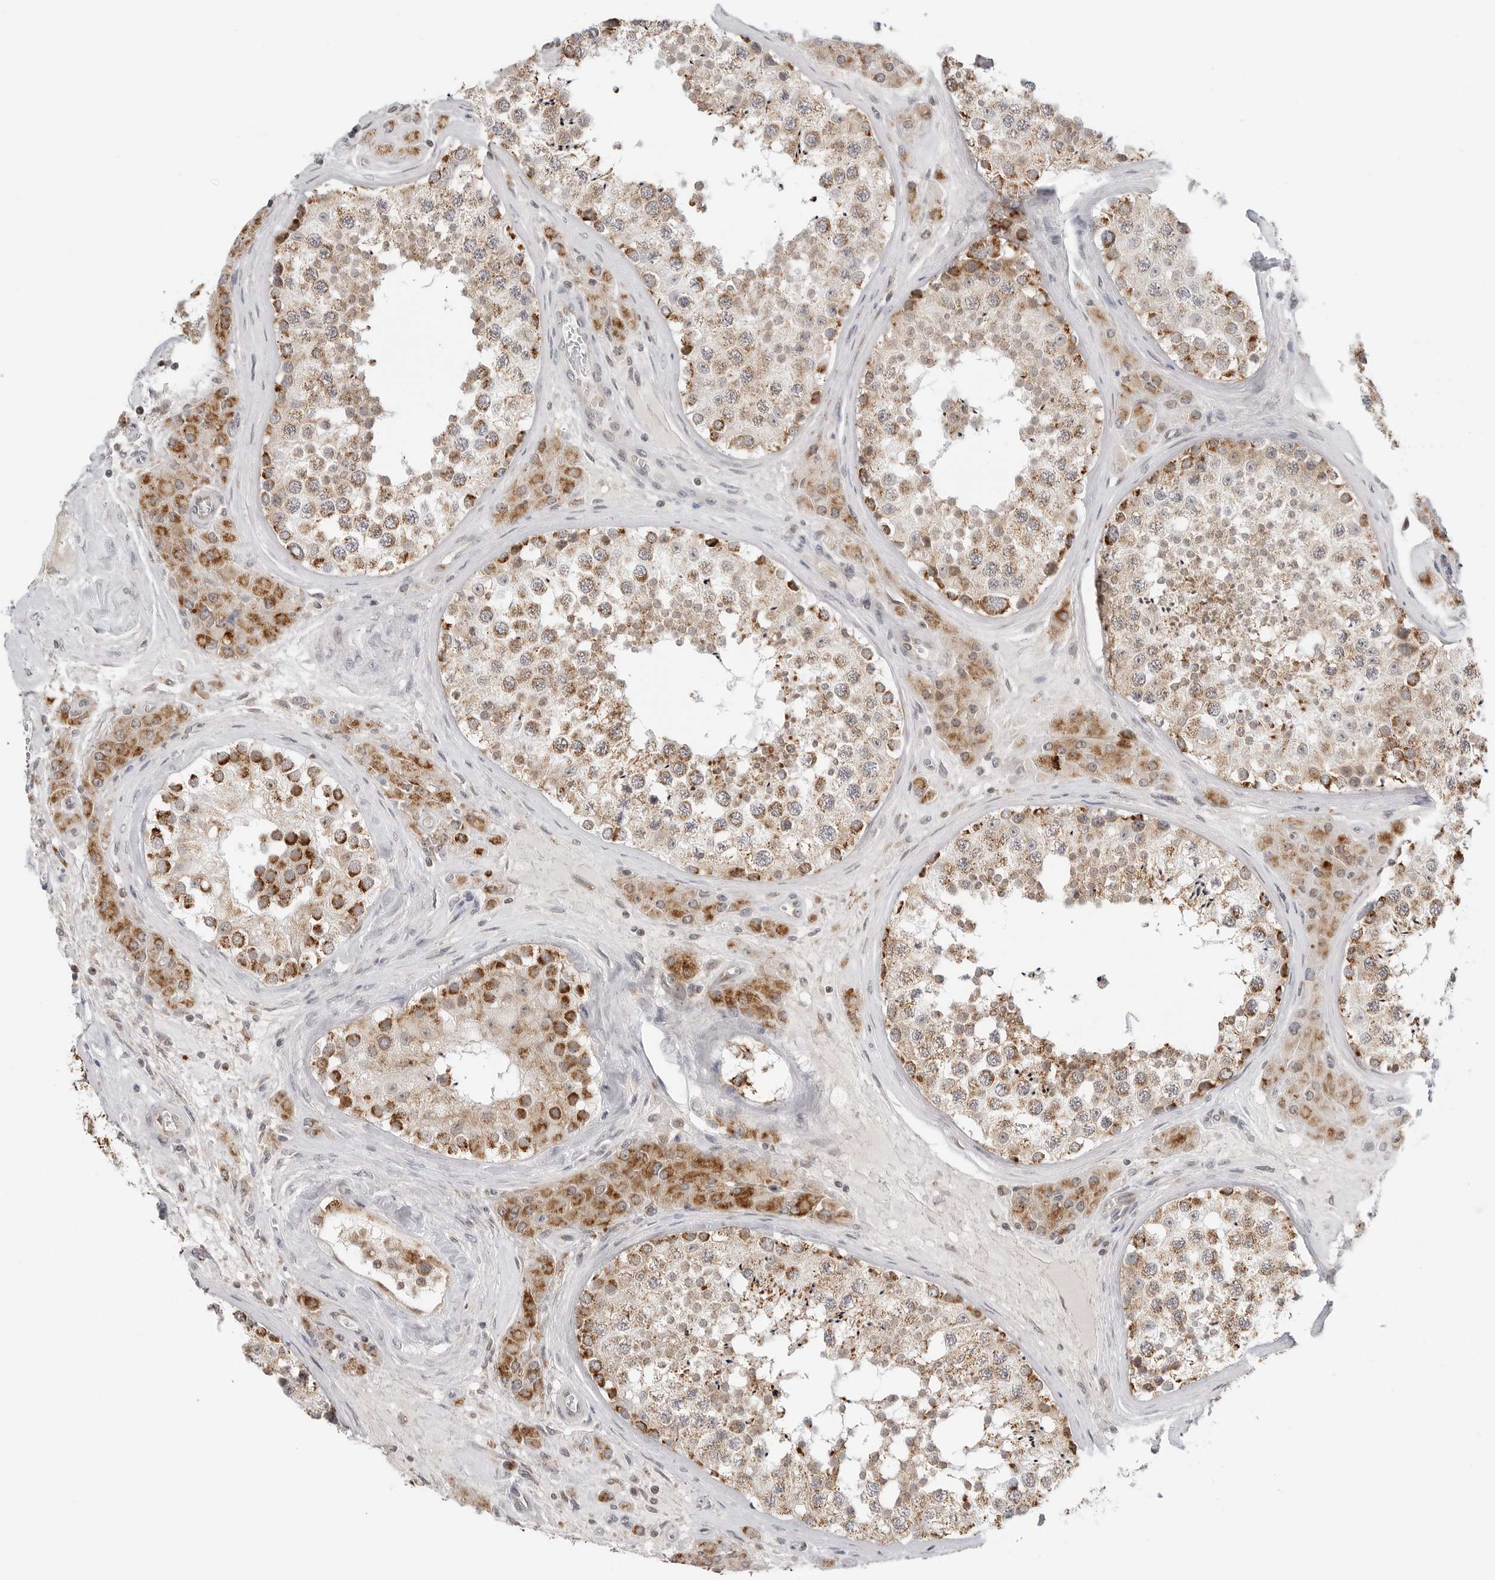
{"staining": {"intensity": "moderate", "quantity": ">75%", "location": "cytoplasmic/membranous"}, "tissue": "testis", "cell_type": "Cells in seminiferous ducts", "image_type": "normal", "snomed": [{"axis": "morphology", "description": "Normal tissue, NOS"}, {"axis": "topography", "description": "Testis"}], "caption": "Immunohistochemistry image of benign human testis stained for a protein (brown), which shows medium levels of moderate cytoplasmic/membranous staining in about >75% of cells in seminiferous ducts.", "gene": "PEX2", "patient": {"sex": "male", "age": 46}}